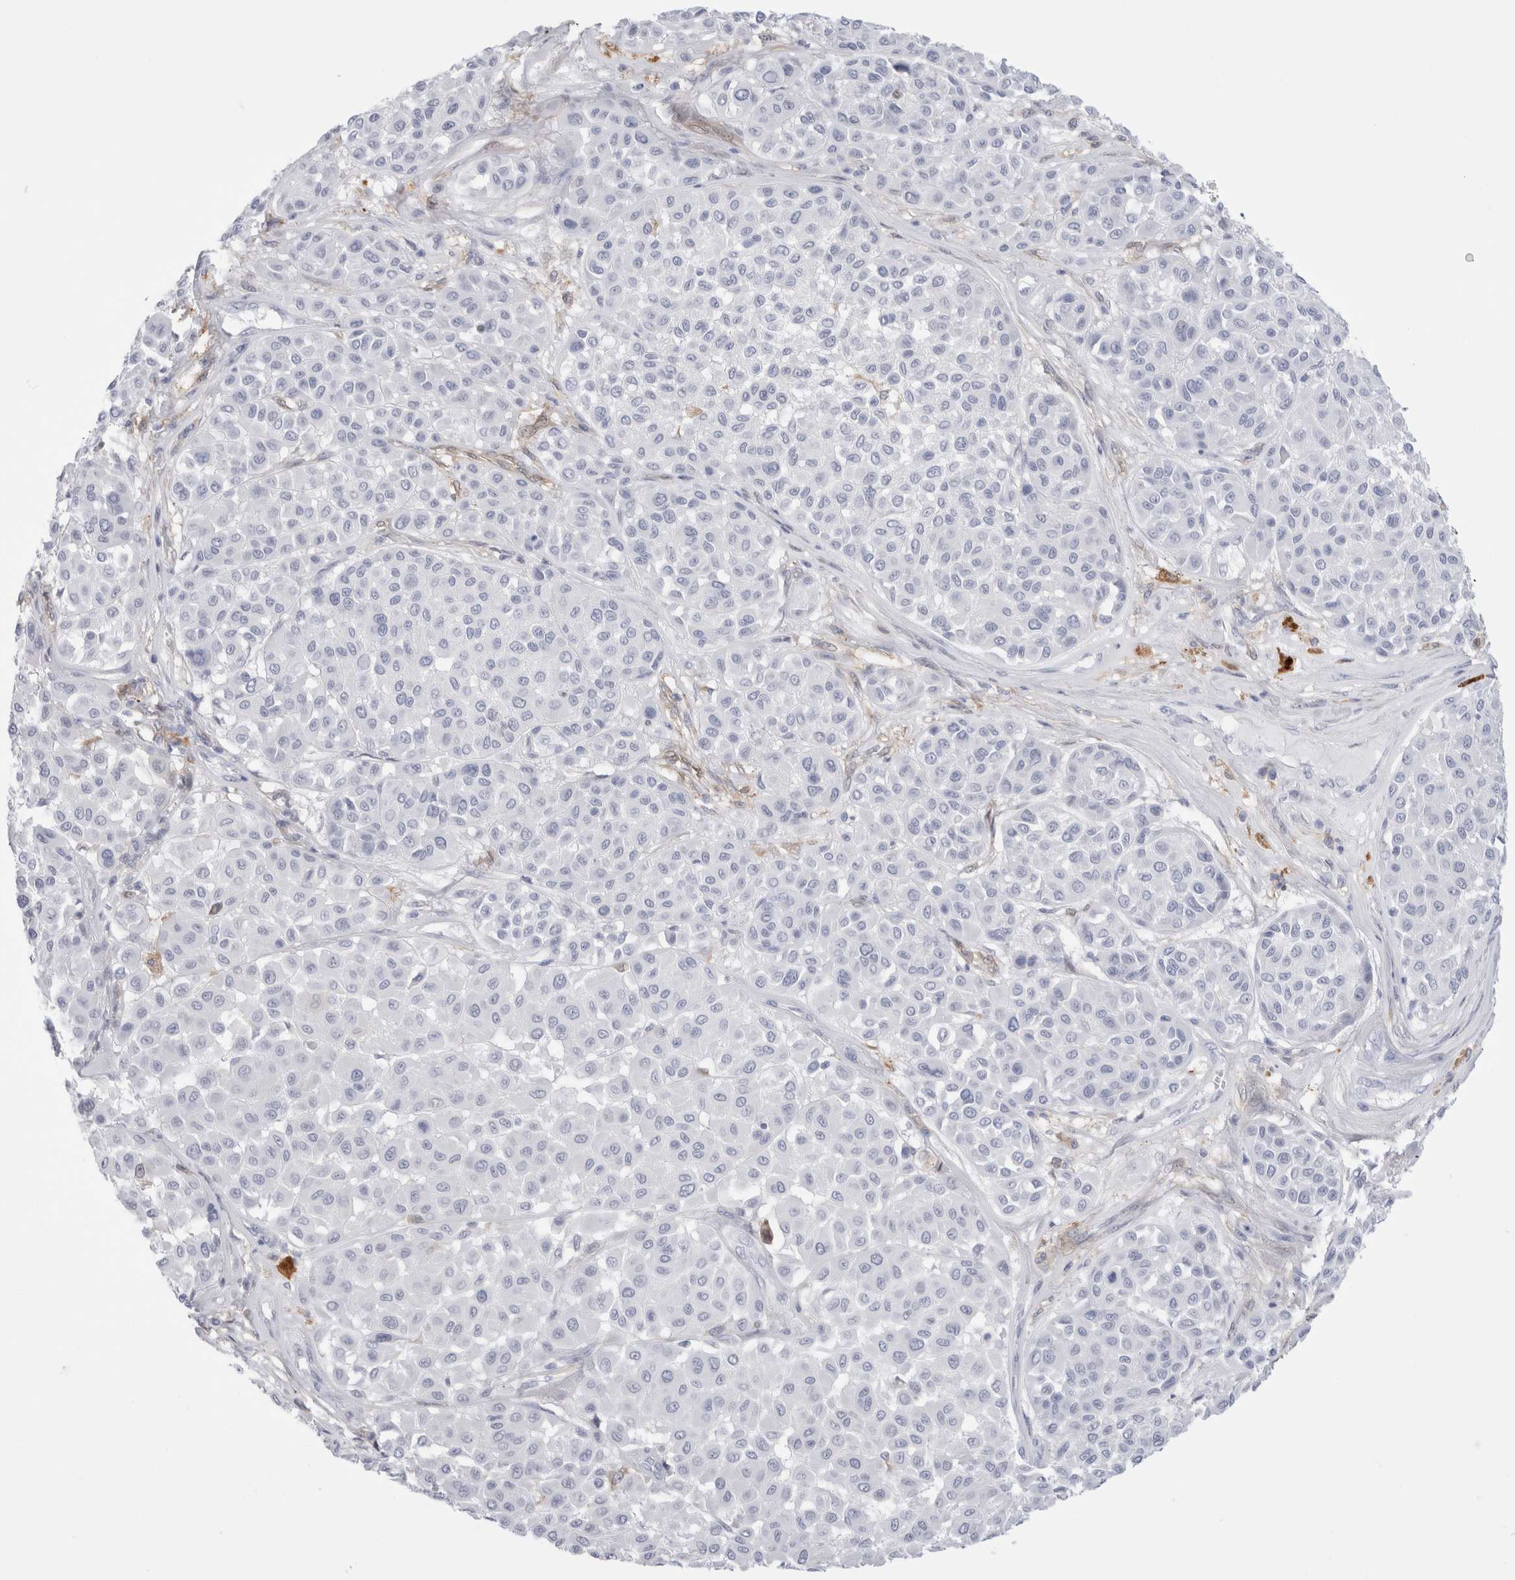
{"staining": {"intensity": "negative", "quantity": "none", "location": "none"}, "tissue": "melanoma", "cell_type": "Tumor cells", "image_type": "cancer", "snomed": [{"axis": "morphology", "description": "Malignant melanoma, Metastatic site"}, {"axis": "topography", "description": "Soft tissue"}], "caption": "Immunohistochemistry (IHC) histopathology image of neoplastic tissue: melanoma stained with DAB (3,3'-diaminobenzidine) exhibits no significant protein positivity in tumor cells. (Immunohistochemistry, brightfield microscopy, high magnification).", "gene": "NAPEPLD", "patient": {"sex": "male", "age": 41}}